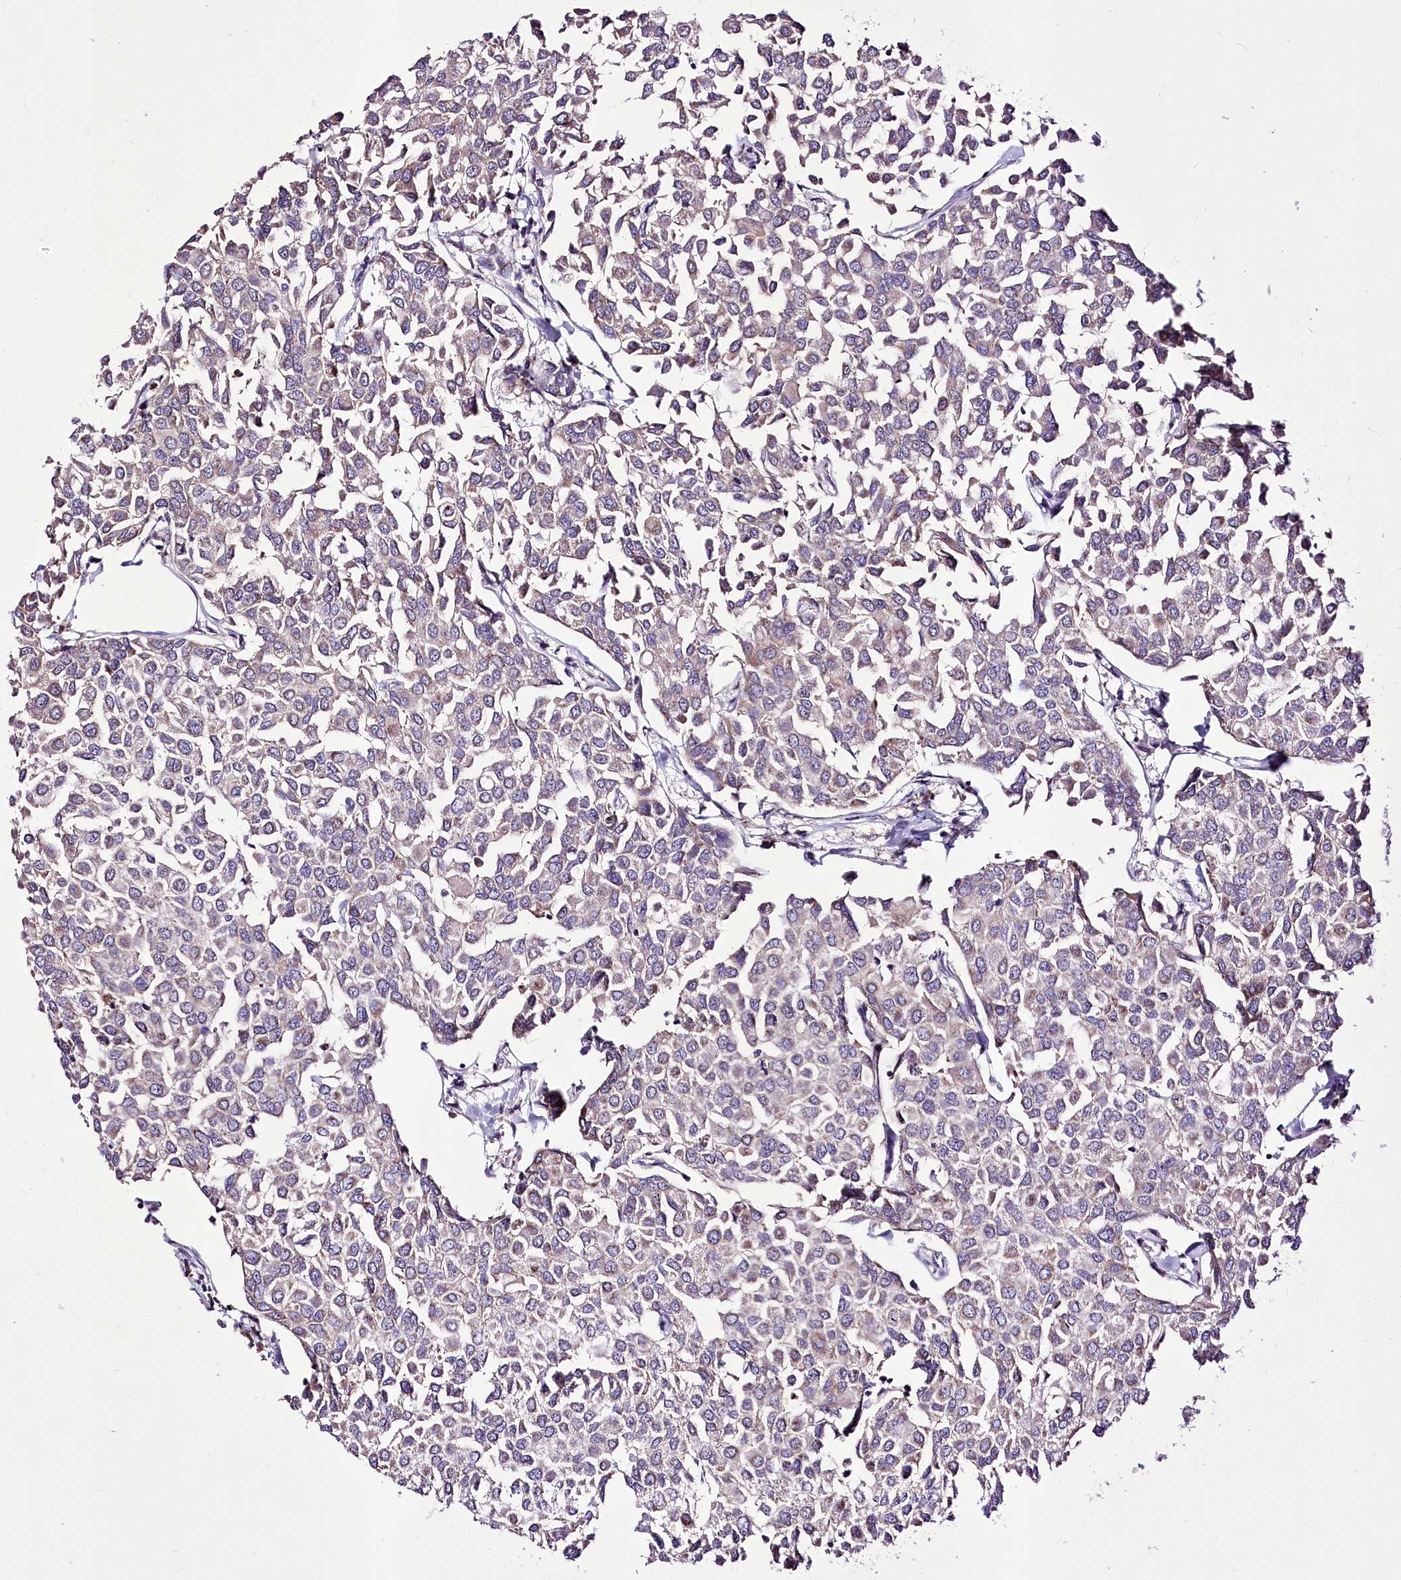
{"staining": {"intensity": "weak", "quantity": ">75%", "location": "cytoplasmic/membranous"}, "tissue": "breast cancer", "cell_type": "Tumor cells", "image_type": "cancer", "snomed": [{"axis": "morphology", "description": "Duct carcinoma"}, {"axis": "topography", "description": "Breast"}], "caption": "Weak cytoplasmic/membranous protein staining is identified in about >75% of tumor cells in breast invasive ductal carcinoma.", "gene": "ATE1", "patient": {"sex": "female", "age": 55}}